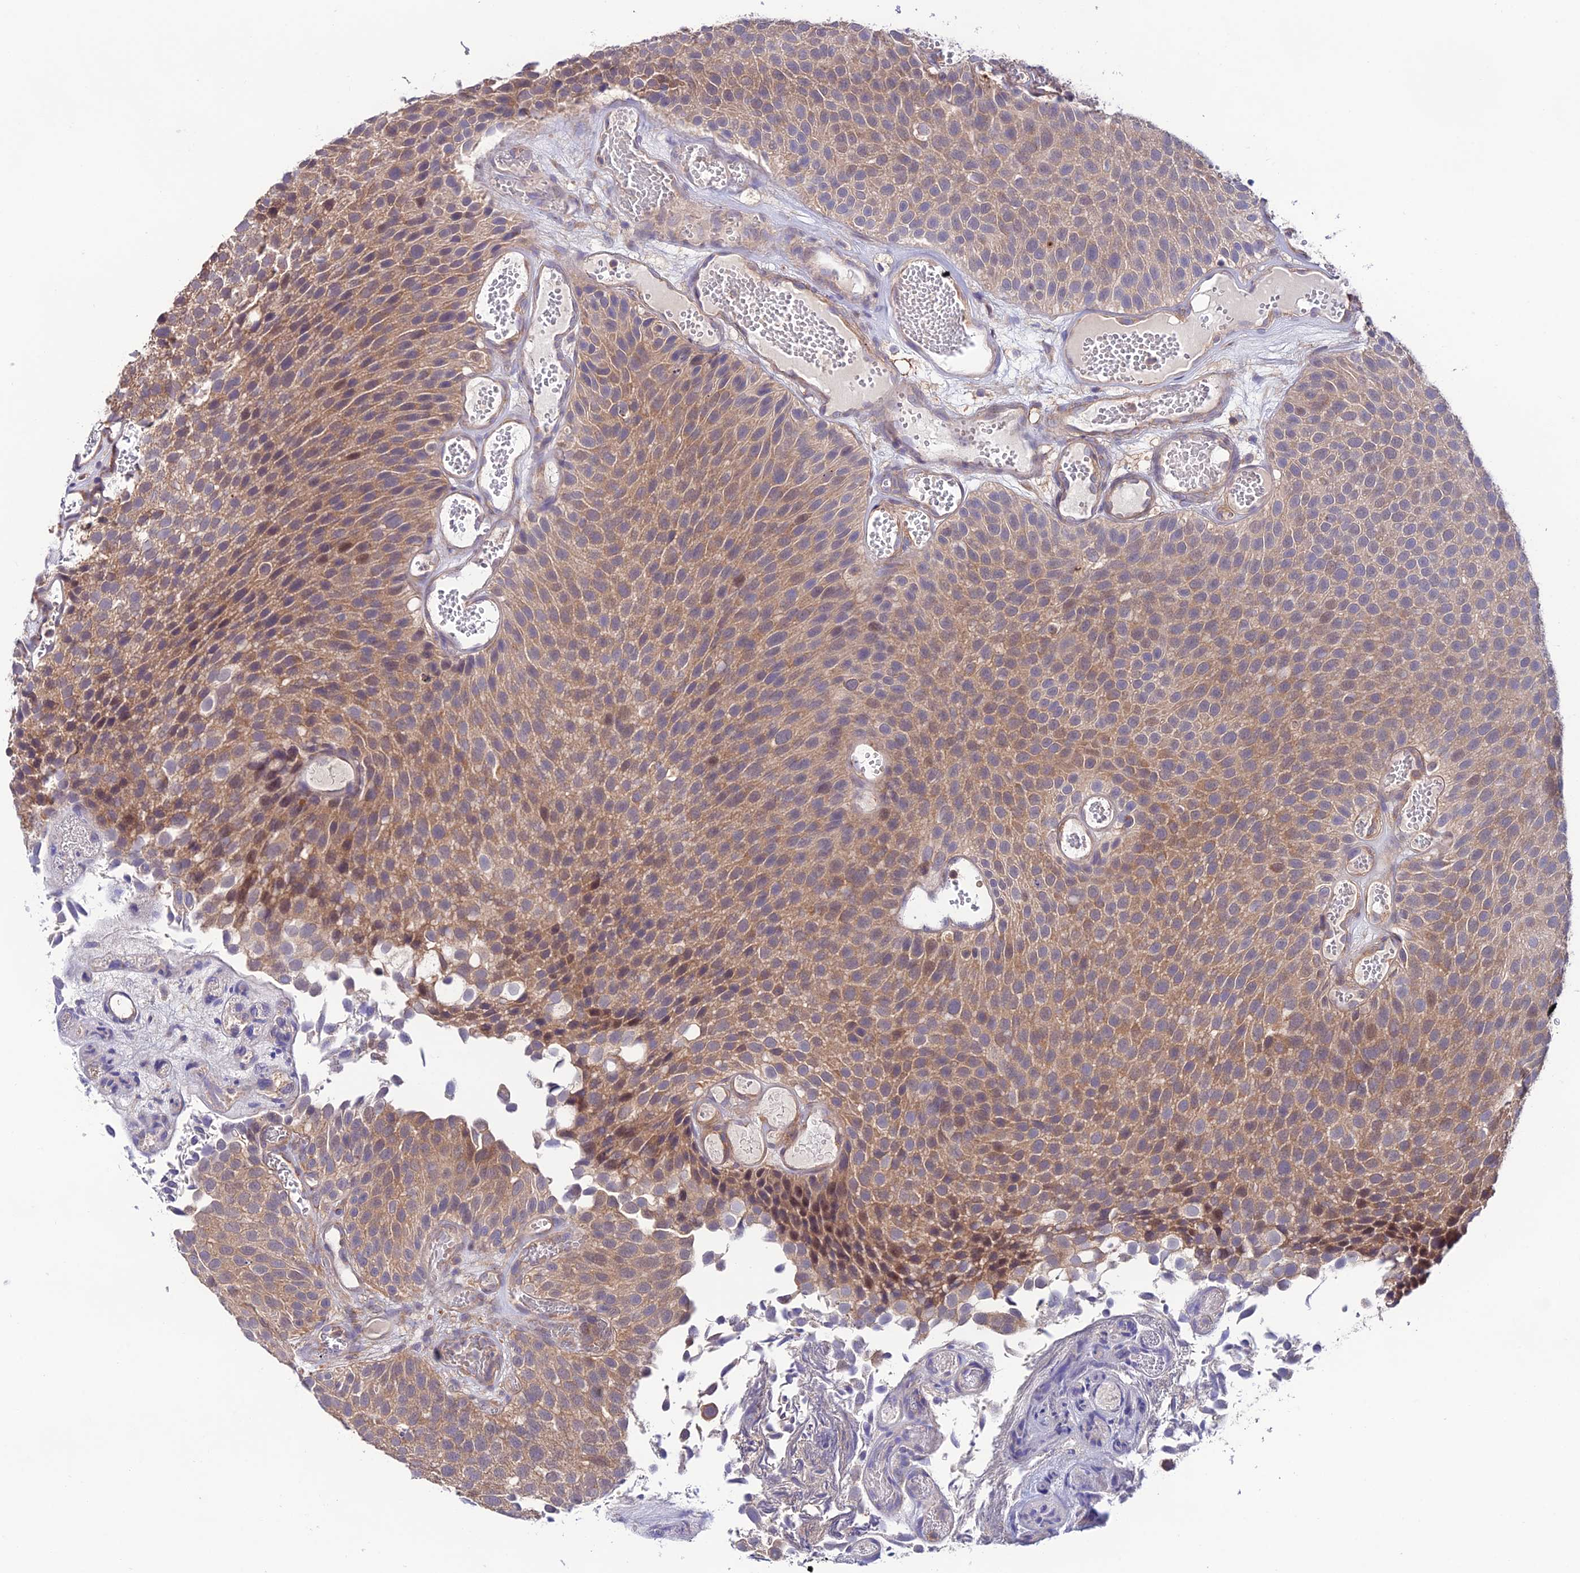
{"staining": {"intensity": "moderate", "quantity": ">75%", "location": "cytoplasmic/membranous"}, "tissue": "urothelial cancer", "cell_type": "Tumor cells", "image_type": "cancer", "snomed": [{"axis": "morphology", "description": "Urothelial carcinoma, Low grade"}, {"axis": "topography", "description": "Urinary bladder"}], "caption": "A histopathology image of human urothelial cancer stained for a protein exhibits moderate cytoplasmic/membranous brown staining in tumor cells.", "gene": "BRME1", "patient": {"sex": "male", "age": 89}}